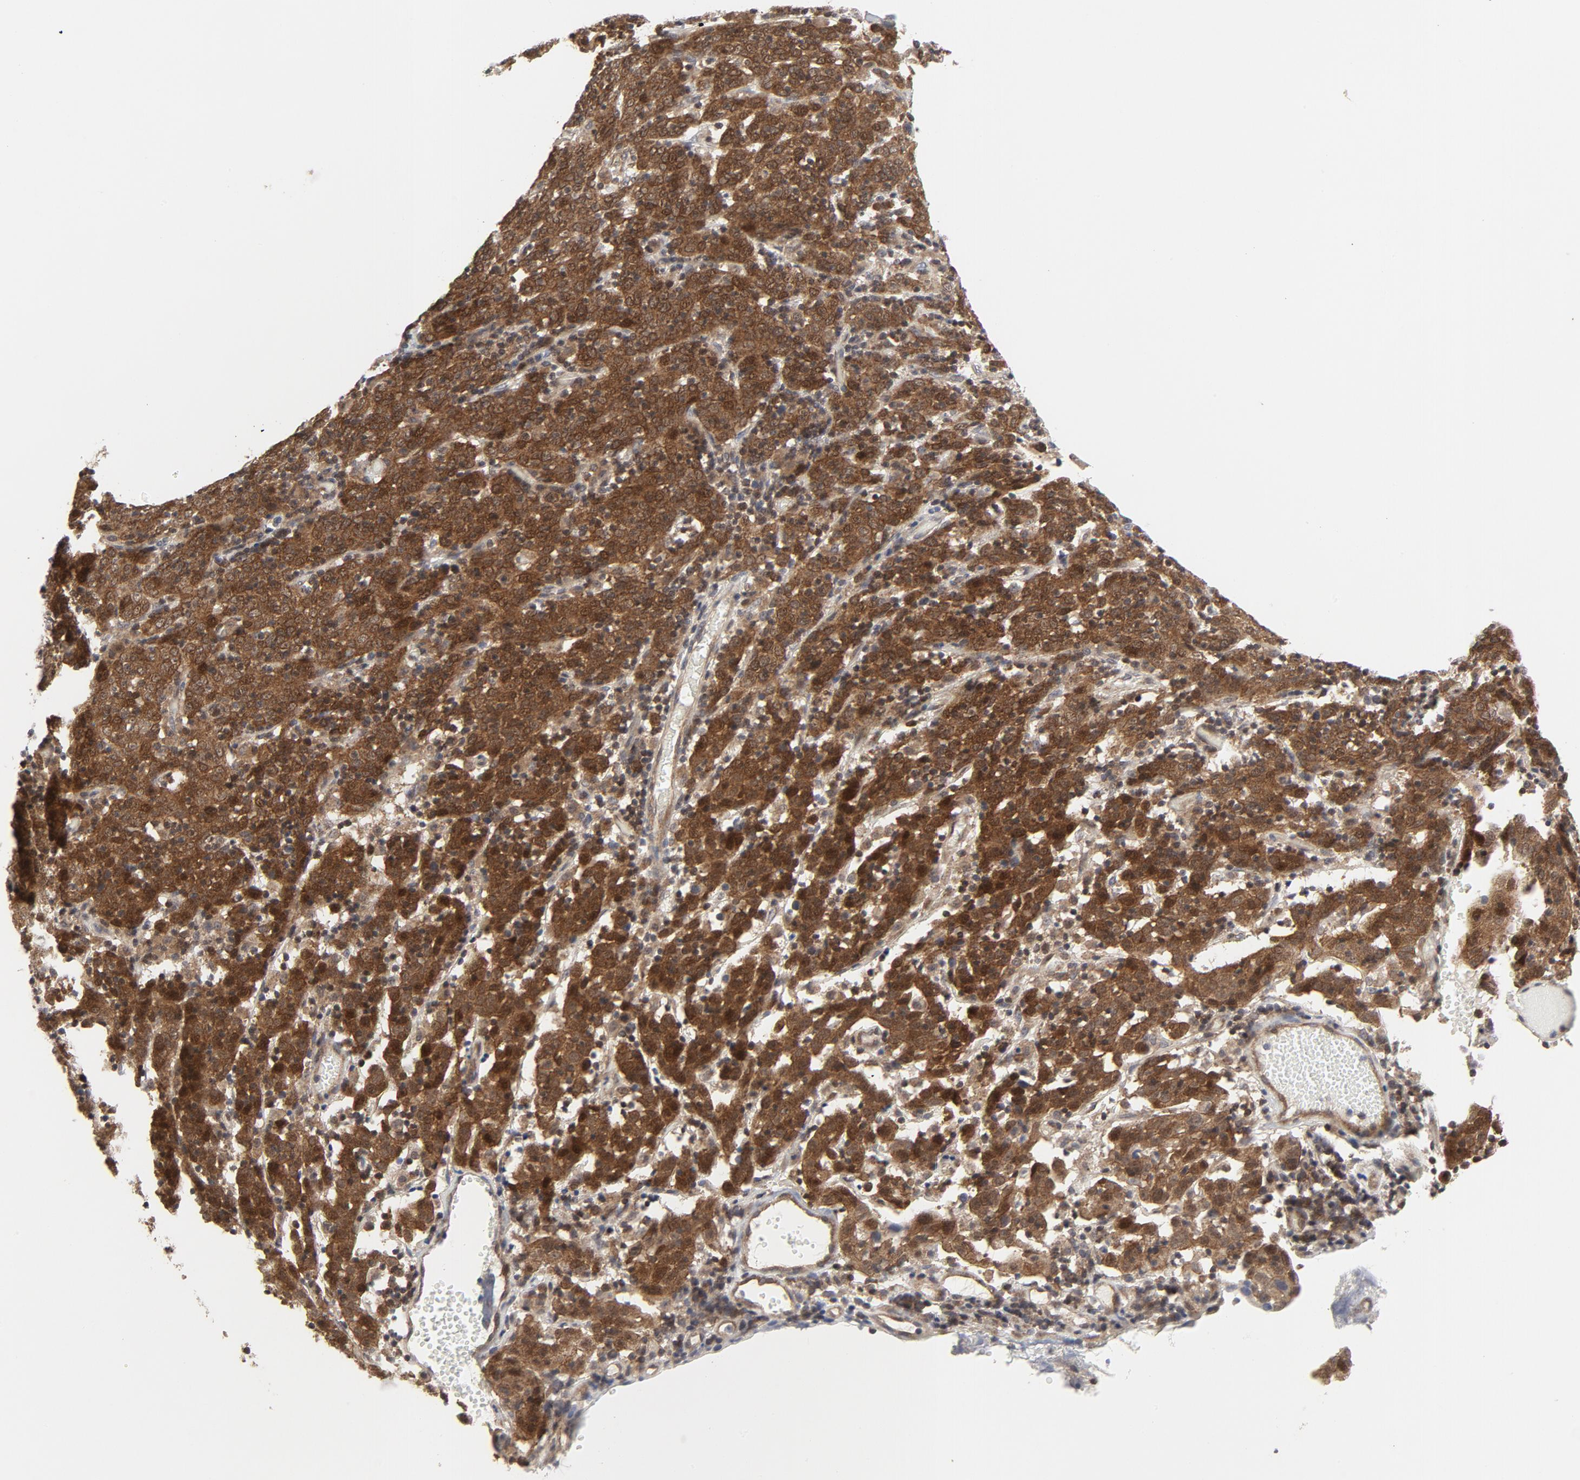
{"staining": {"intensity": "strong", "quantity": ">75%", "location": "cytoplasmic/membranous,nuclear"}, "tissue": "cervical cancer", "cell_type": "Tumor cells", "image_type": "cancer", "snomed": [{"axis": "morphology", "description": "Normal tissue, NOS"}, {"axis": "morphology", "description": "Squamous cell carcinoma, NOS"}, {"axis": "topography", "description": "Cervix"}], "caption": "This micrograph reveals immunohistochemistry staining of human squamous cell carcinoma (cervical), with high strong cytoplasmic/membranous and nuclear staining in approximately >75% of tumor cells.", "gene": "MAP2K7", "patient": {"sex": "female", "age": 67}}